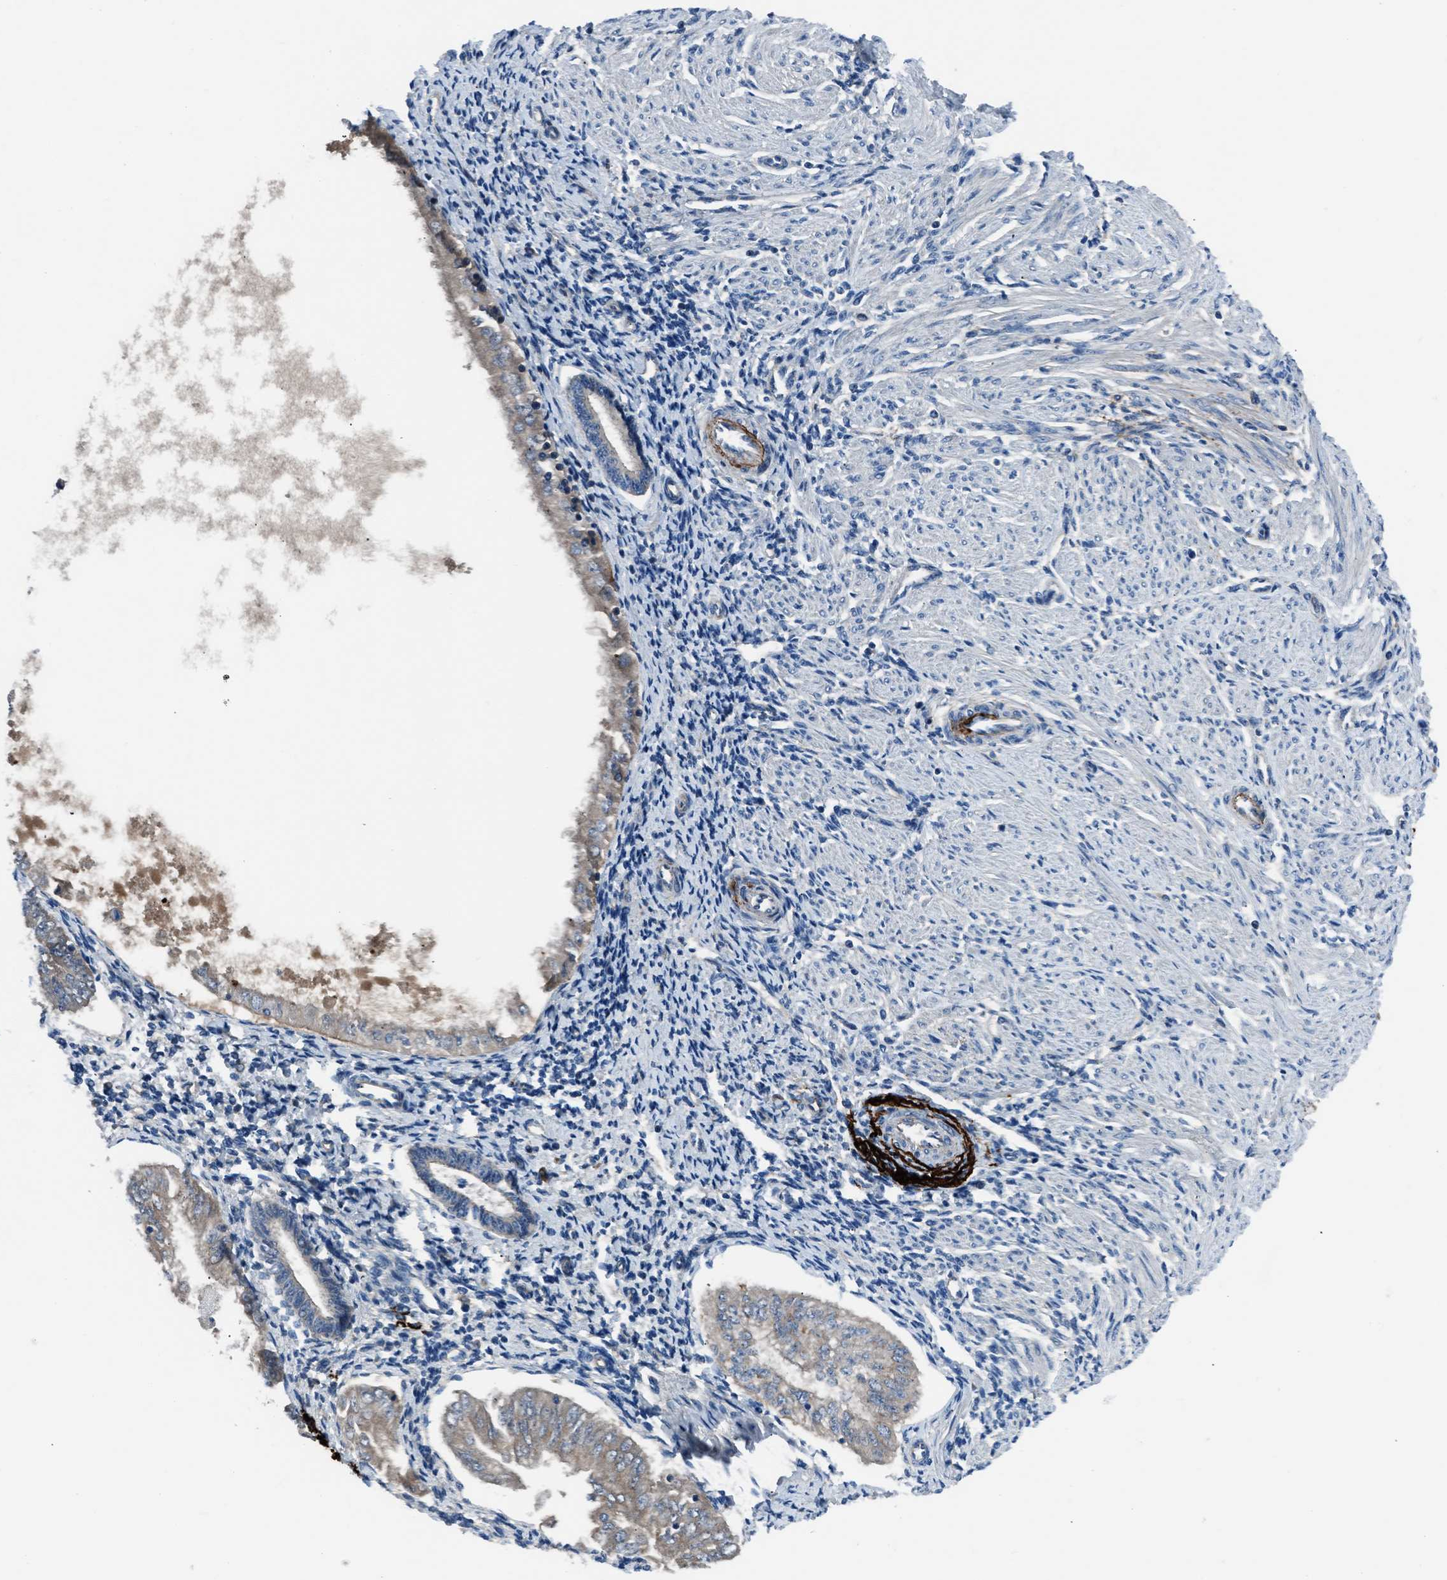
{"staining": {"intensity": "negative", "quantity": "none", "location": "none"}, "tissue": "endometrial cancer", "cell_type": "Tumor cells", "image_type": "cancer", "snomed": [{"axis": "morphology", "description": "Adenocarcinoma, NOS"}, {"axis": "topography", "description": "Endometrium"}], "caption": "Image shows no protein positivity in tumor cells of endometrial adenocarcinoma tissue.", "gene": "SLC38A6", "patient": {"sex": "female", "age": 53}}